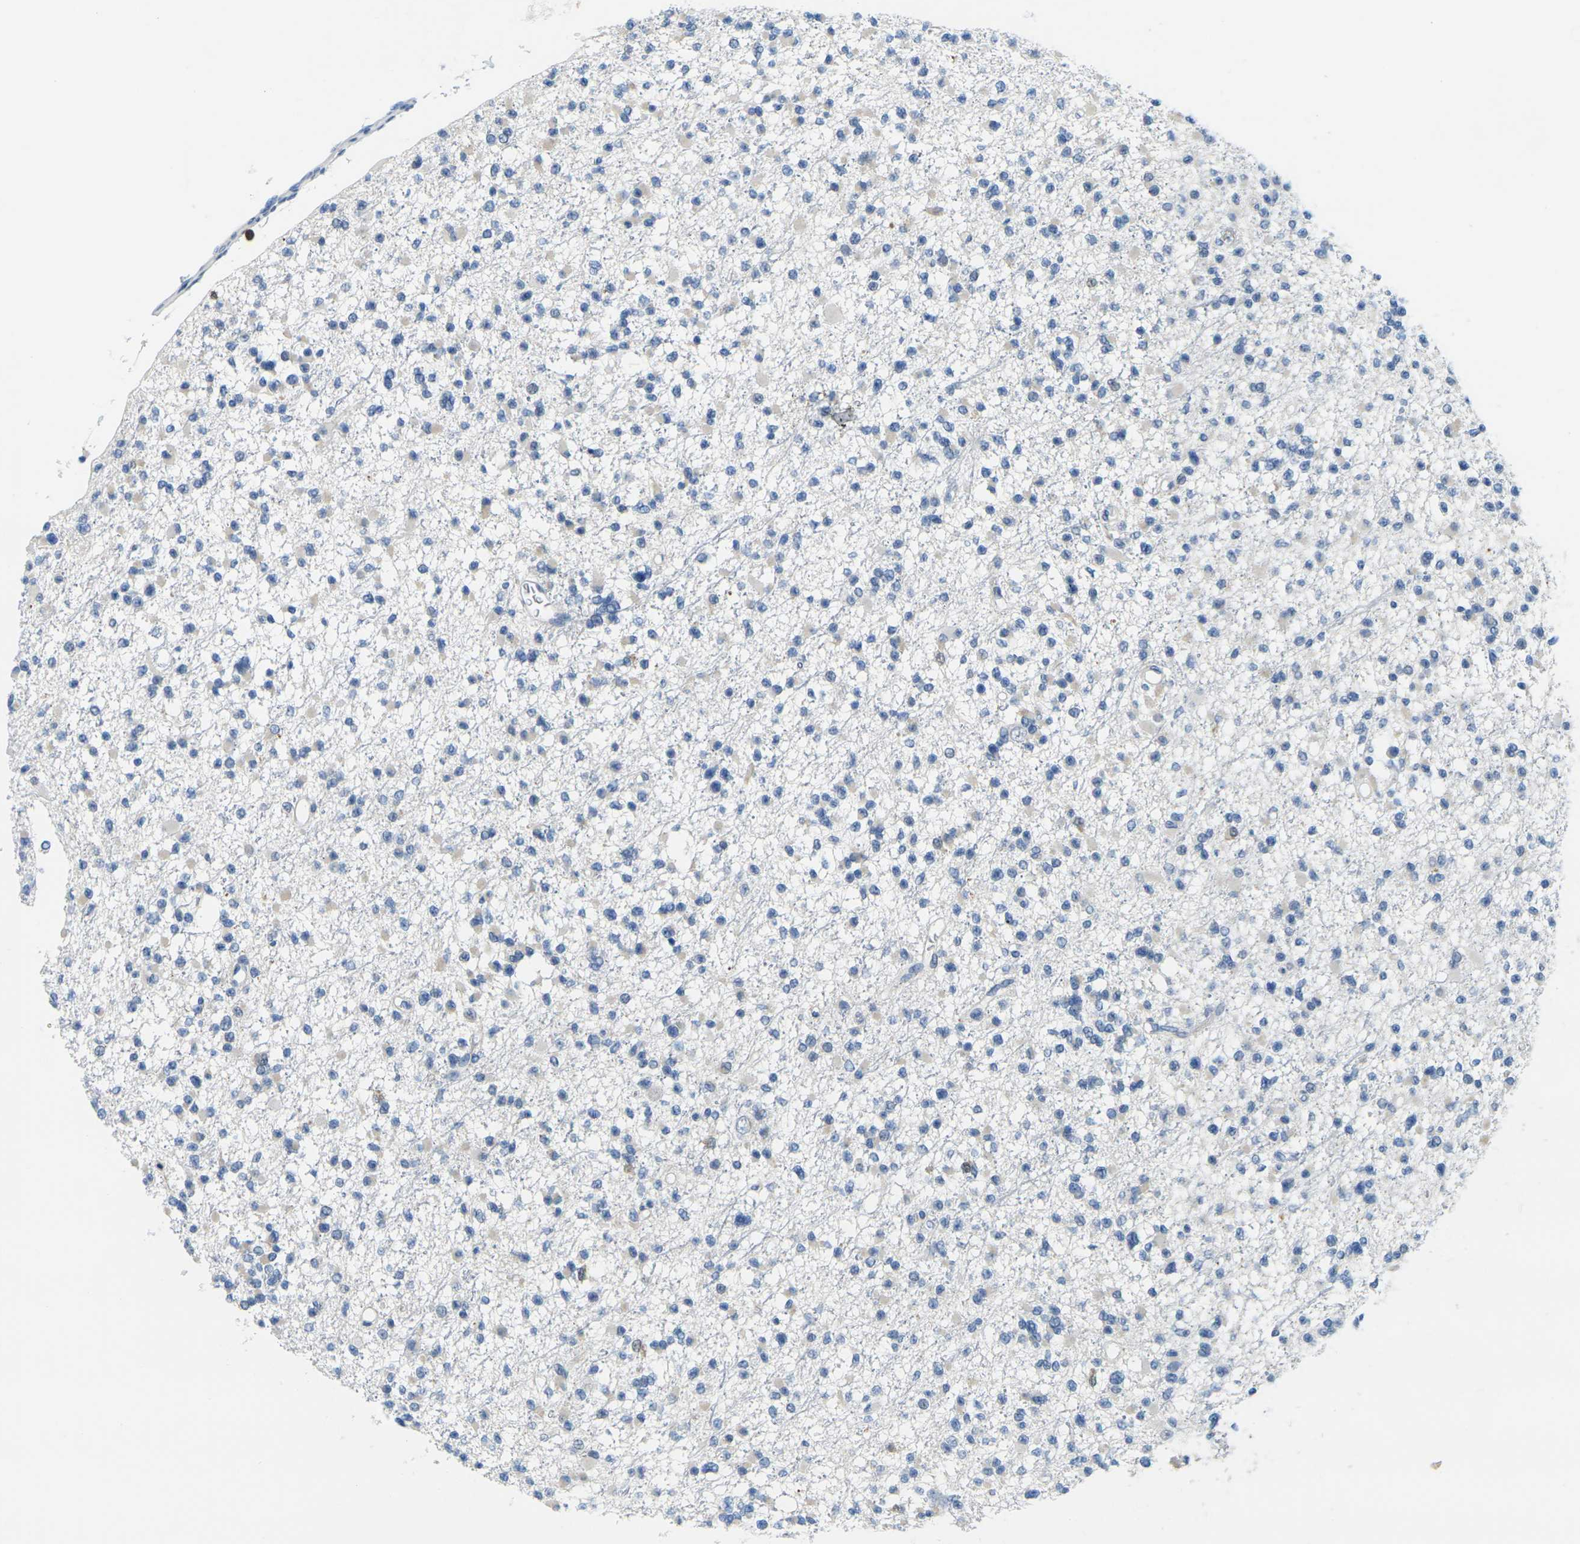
{"staining": {"intensity": "negative", "quantity": "none", "location": "none"}, "tissue": "glioma", "cell_type": "Tumor cells", "image_type": "cancer", "snomed": [{"axis": "morphology", "description": "Glioma, malignant, Low grade"}, {"axis": "topography", "description": "Brain"}], "caption": "Tumor cells are negative for brown protein staining in malignant glioma (low-grade). The staining was performed using DAB (3,3'-diaminobenzidine) to visualize the protein expression in brown, while the nuclei were stained in blue with hematoxylin (Magnification: 20x).", "gene": "CD3D", "patient": {"sex": "female", "age": 22}}